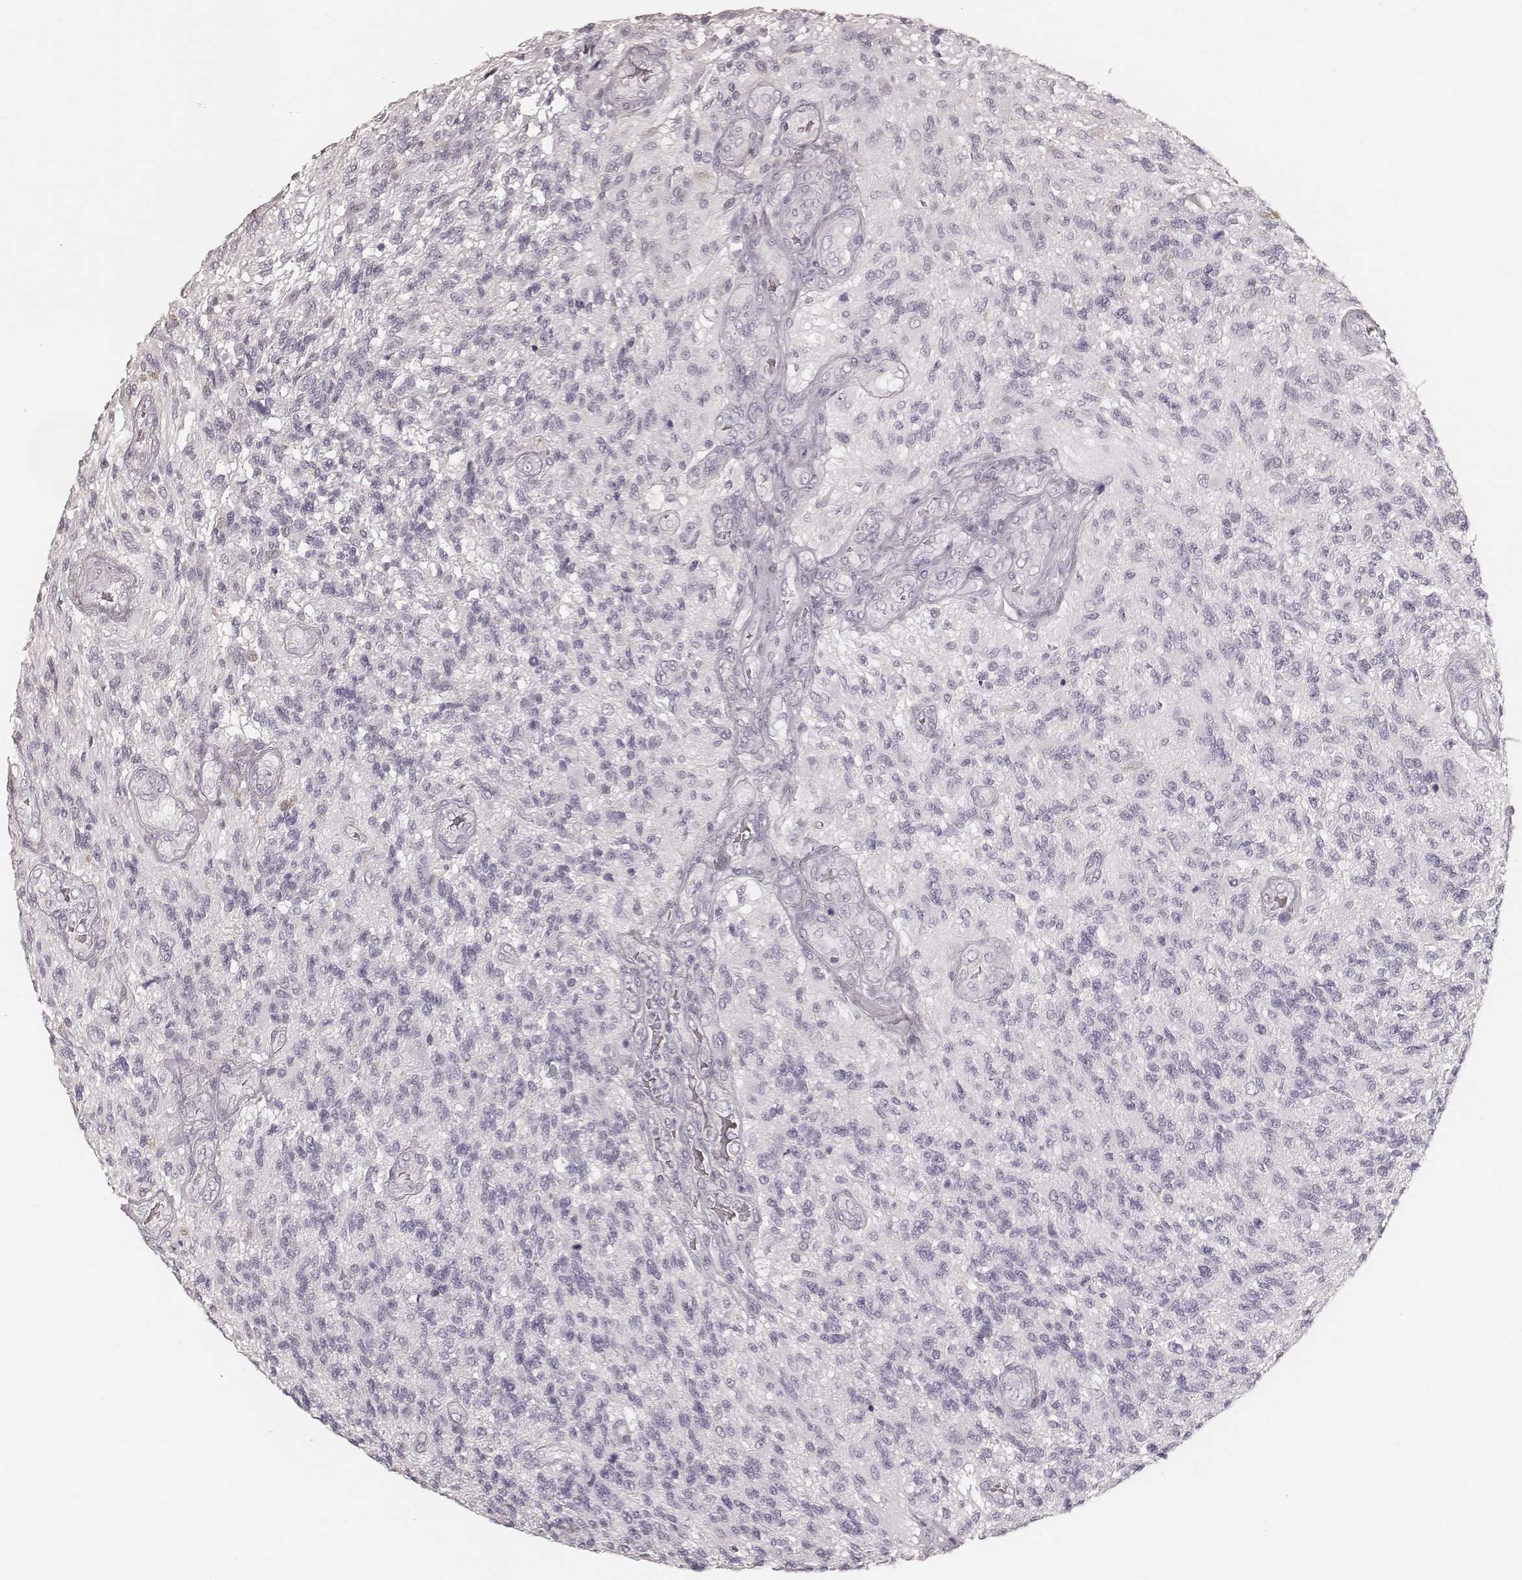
{"staining": {"intensity": "negative", "quantity": "none", "location": "none"}, "tissue": "glioma", "cell_type": "Tumor cells", "image_type": "cancer", "snomed": [{"axis": "morphology", "description": "Glioma, malignant, High grade"}, {"axis": "topography", "description": "Brain"}], "caption": "Immunohistochemical staining of human malignant glioma (high-grade) displays no significant expression in tumor cells.", "gene": "HNF4G", "patient": {"sex": "male", "age": 56}}